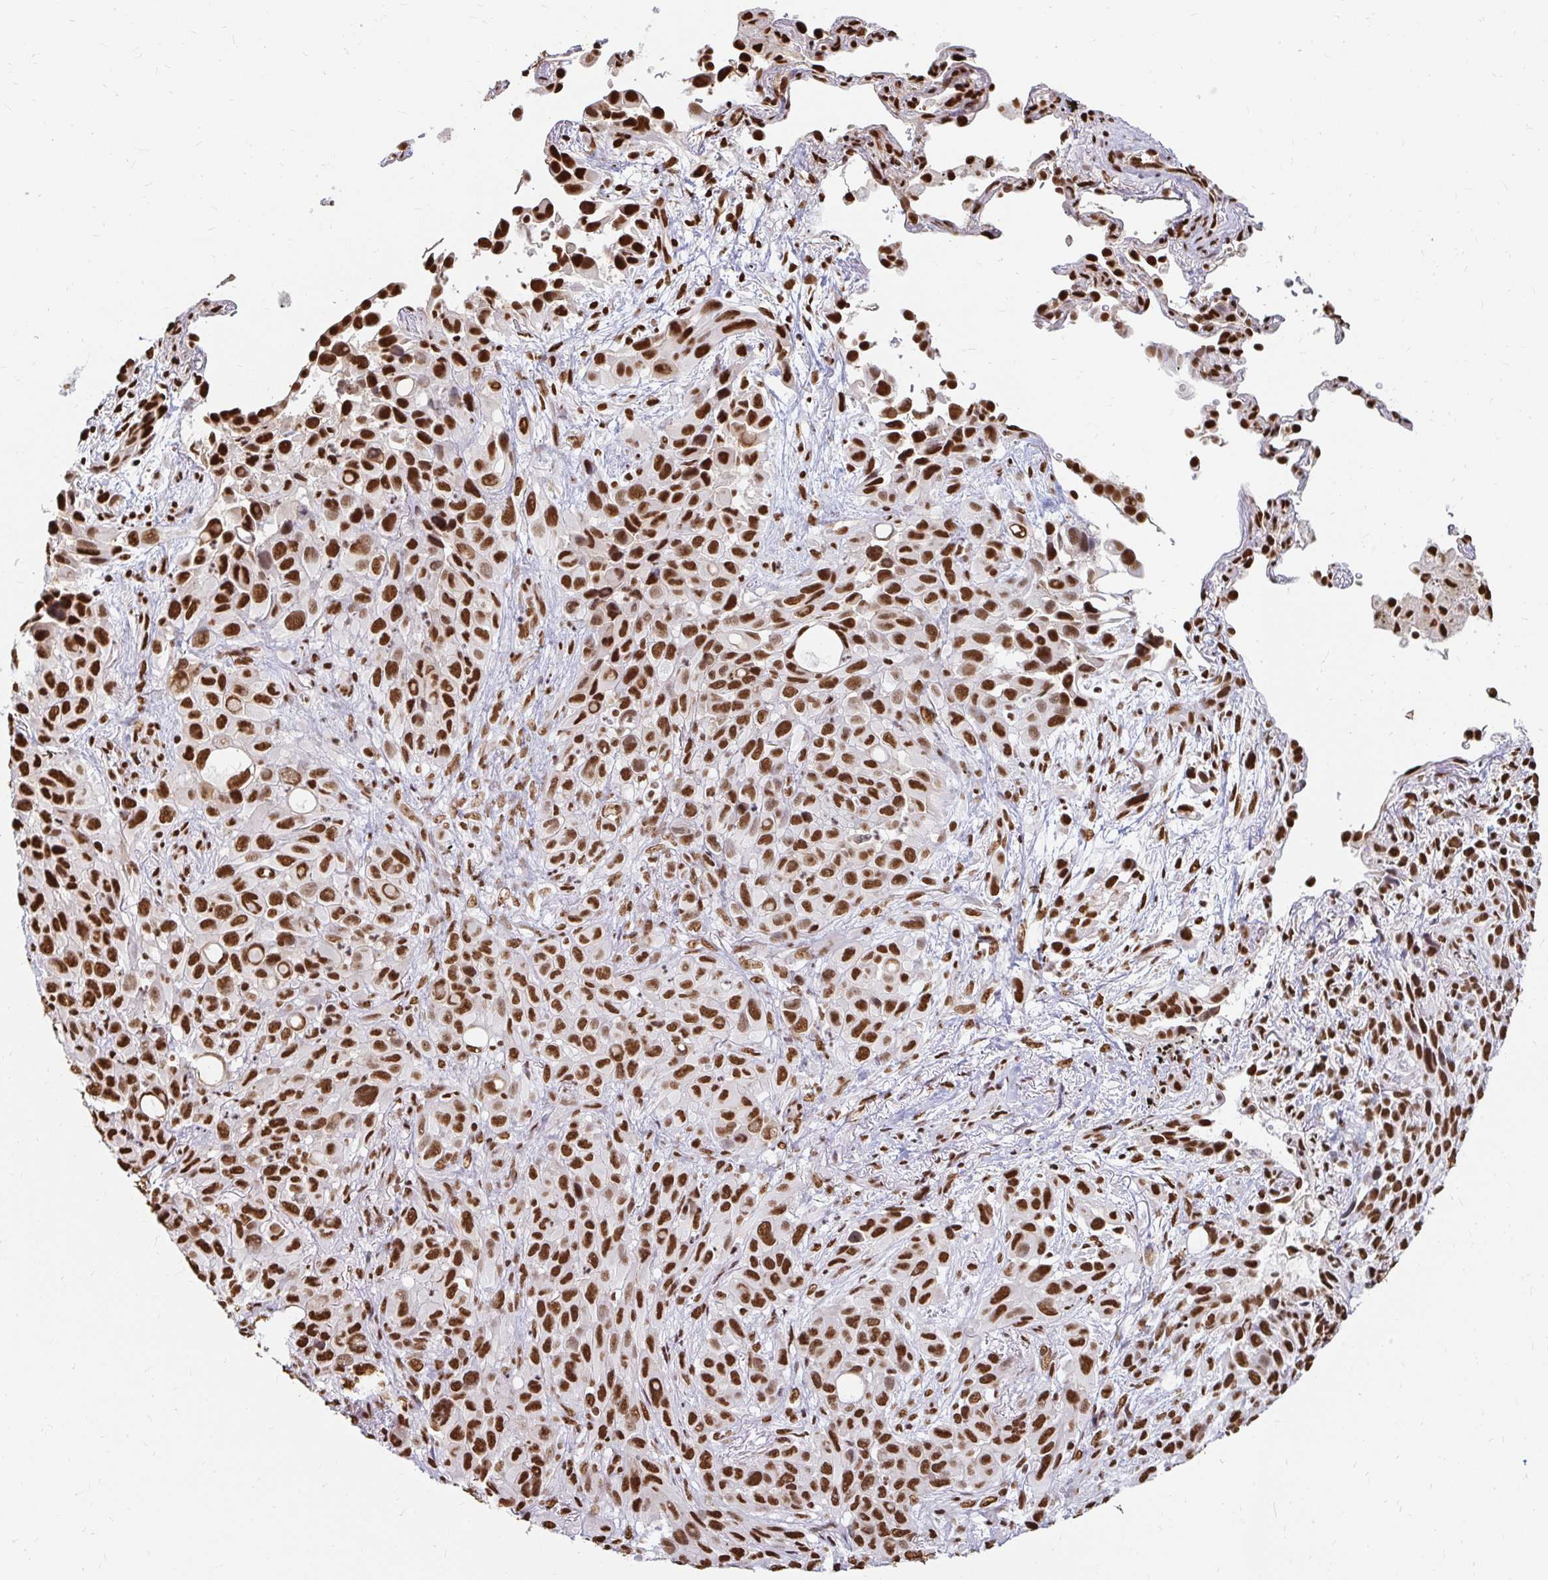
{"staining": {"intensity": "strong", "quantity": ">75%", "location": "nuclear"}, "tissue": "melanoma", "cell_type": "Tumor cells", "image_type": "cancer", "snomed": [{"axis": "morphology", "description": "Malignant melanoma, Metastatic site"}, {"axis": "topography", "description": "Lung"}], "caption": "Immunohistochemistry (IHC) histopathology image of human melanoma stained for a protein (brown), which exhibits high levels of strong nuclear staining in approximately >75% of tumor cells.", "gene": "HNRNPU", "patient": {"sex": "male", "age": 48}}